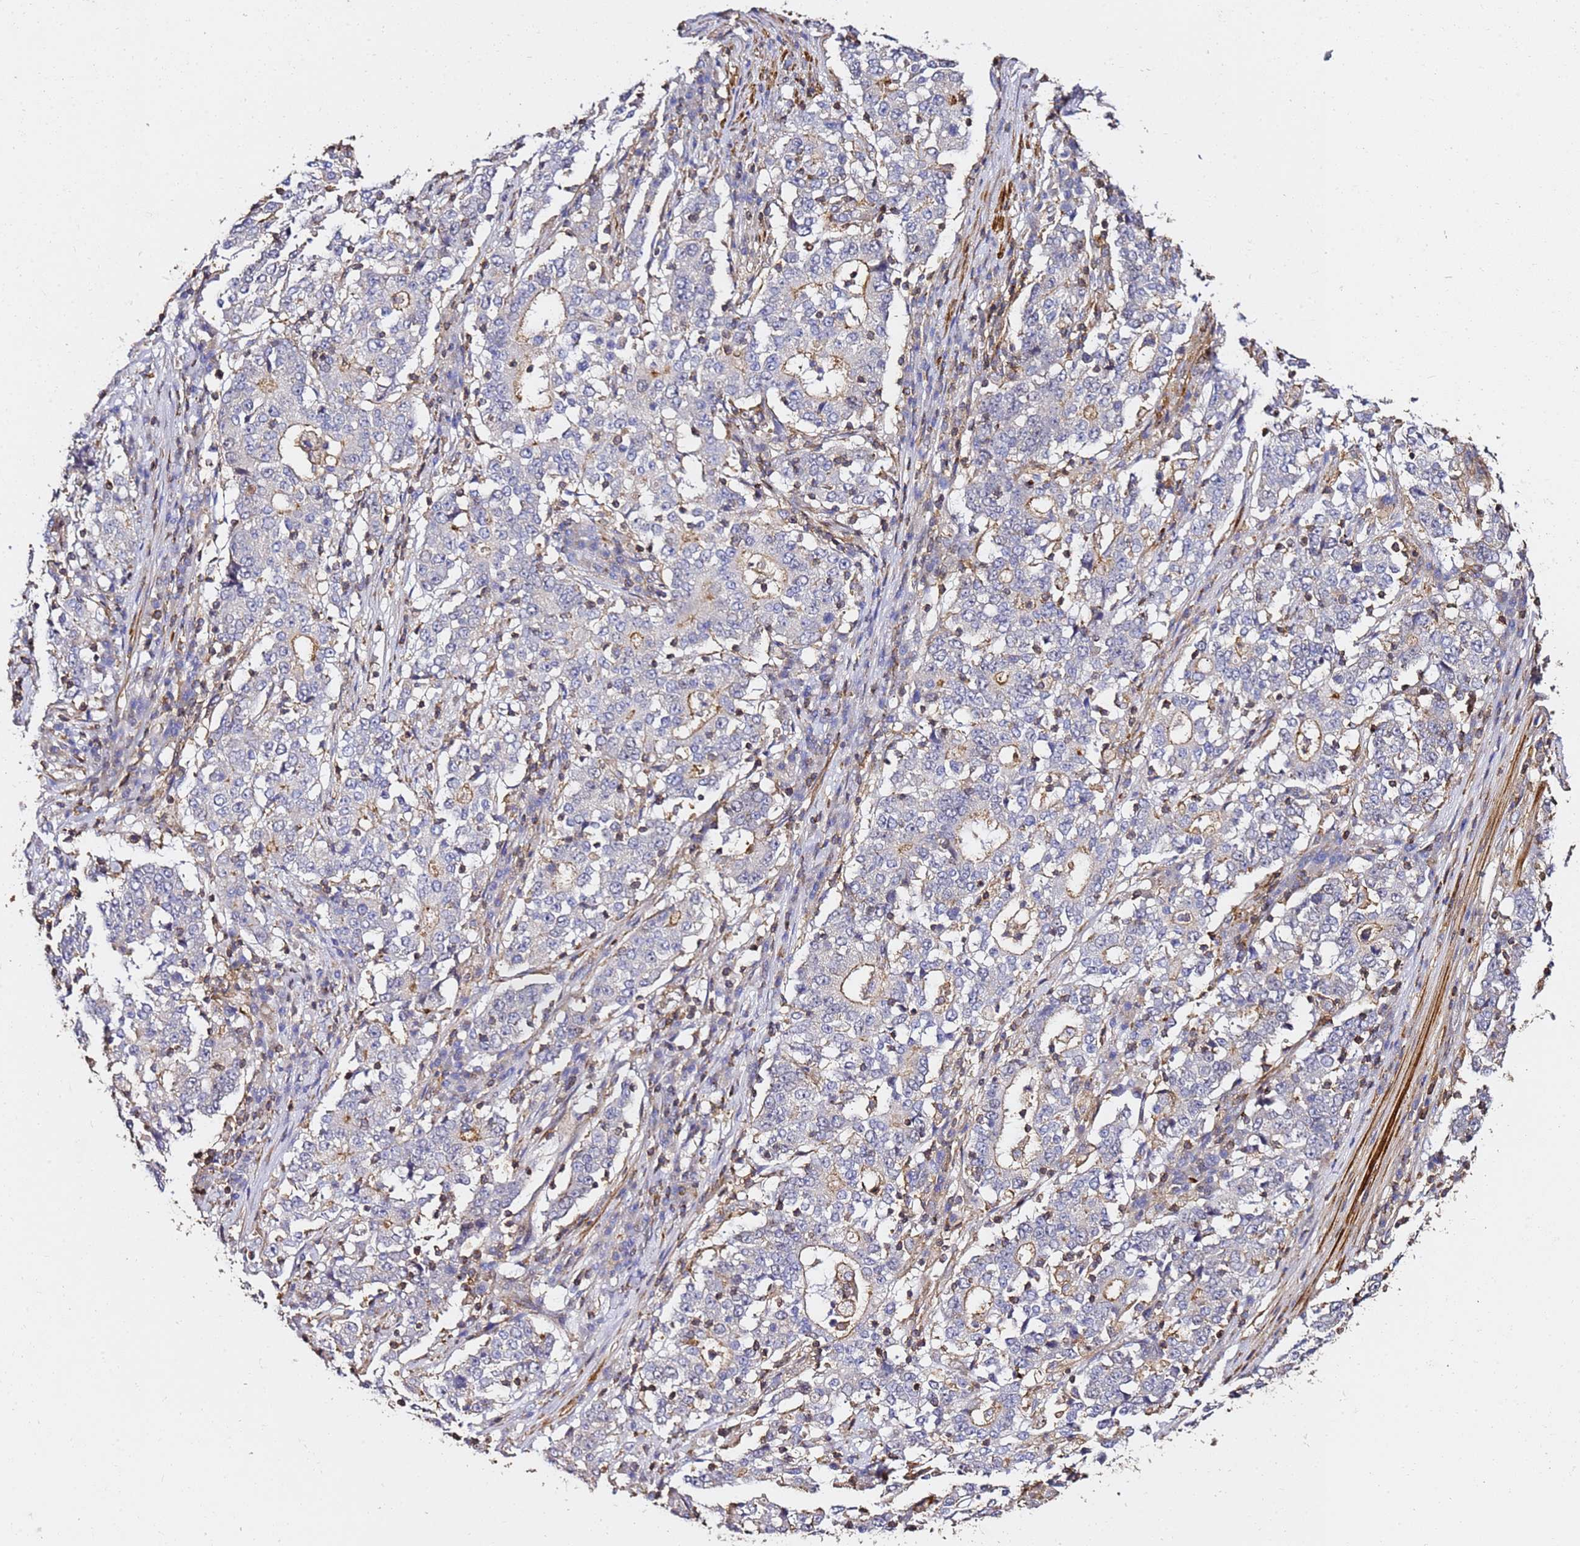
{"staining": {"intensity": "negative", "quantity": "none", "location": "none"}, "tissue": "stomach cancer", "cell_type": "Tumor cells", "image_type": "cancer", "snomed": [{"axis": "morphology", "description": "Adenocarcinoma, NOS"}, {"axis": "topography", "description": "Stomach"}], "caption": "A histopathology image of human adenocarcinoma (stomach) is negative for staining in tumor cells.", "gene": "ZFP36L2", "patient": {"sex": "male", "age": 59}}